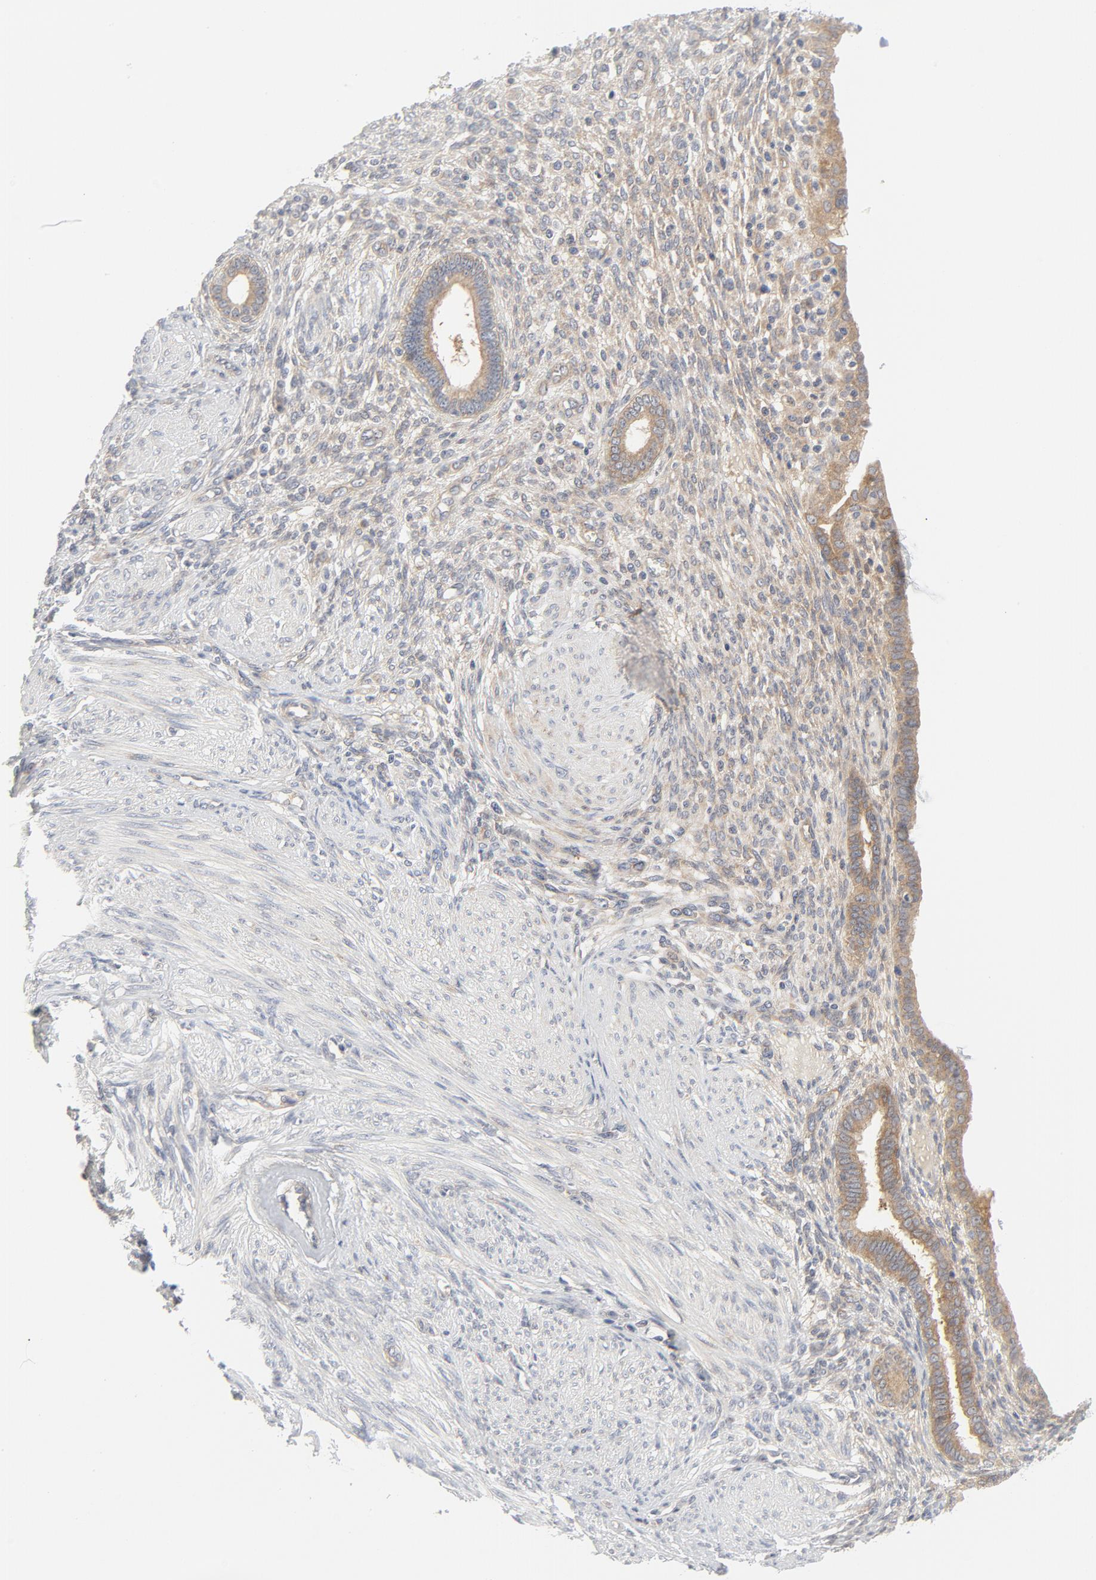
{"staining": {"intensity": "weak", "quantity": ">75%", "location": "cytoplasmic/membranous"}, "tissue": "endometrium", "cell_type": "Cells in endometrial stroma", "image_type": "normal", "snomed": [{"axis": "morphology", "description": "Normal tissue, NOS"}, {"axis": "topography", "description": "Endometrium"}], "caption": "Weak cytoplasmic/membranous staining is identified in approximately >75% of cells in endometrial stroma in normal endometrium. Using DAB (3,3'-diaminobenzidine) (brown) and hematoxylin (blue) stains, captured at high magnification using brightfield microscopy.", "gene": "BAD", "patient": {"sex": "female", "age": 72}}